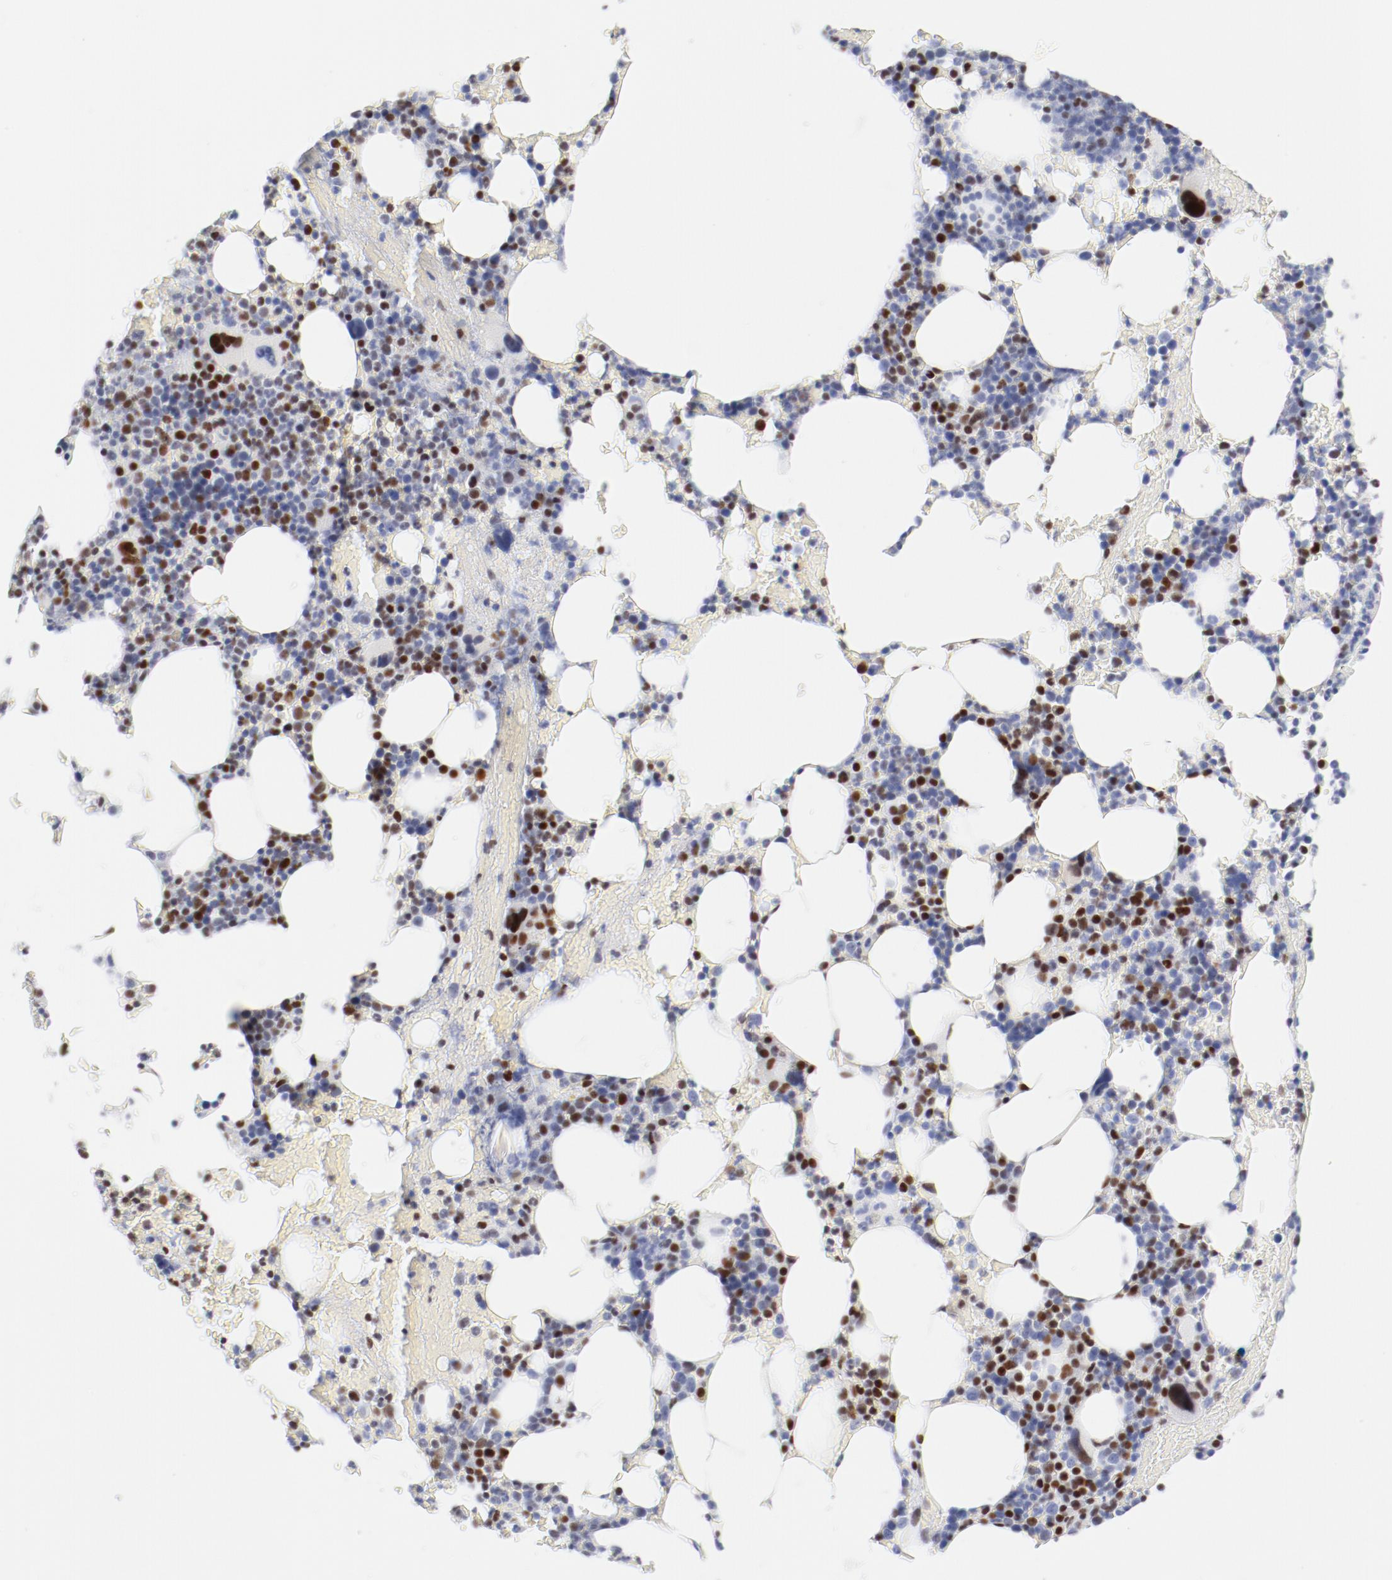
{"staining": {"intensity": "strong", "quantity": "25%-75%", "location": "nuclear"}, "tissue": "bone marrow", "cell_type": "Hematopoietic cells", "image_type": "normal", "snomed": [{"axis": "morphology", "description": "Normal tissue, NOS"}, {"axis": "topography", "description": "Bone marrow"}], "caption": "A brown stain highlights strong nuclear staining of a protein in hematopoietic cells of unremarkable human bone marrow.", "gene": "ATF2", "patient": {"sex": "female", "age": 66}}